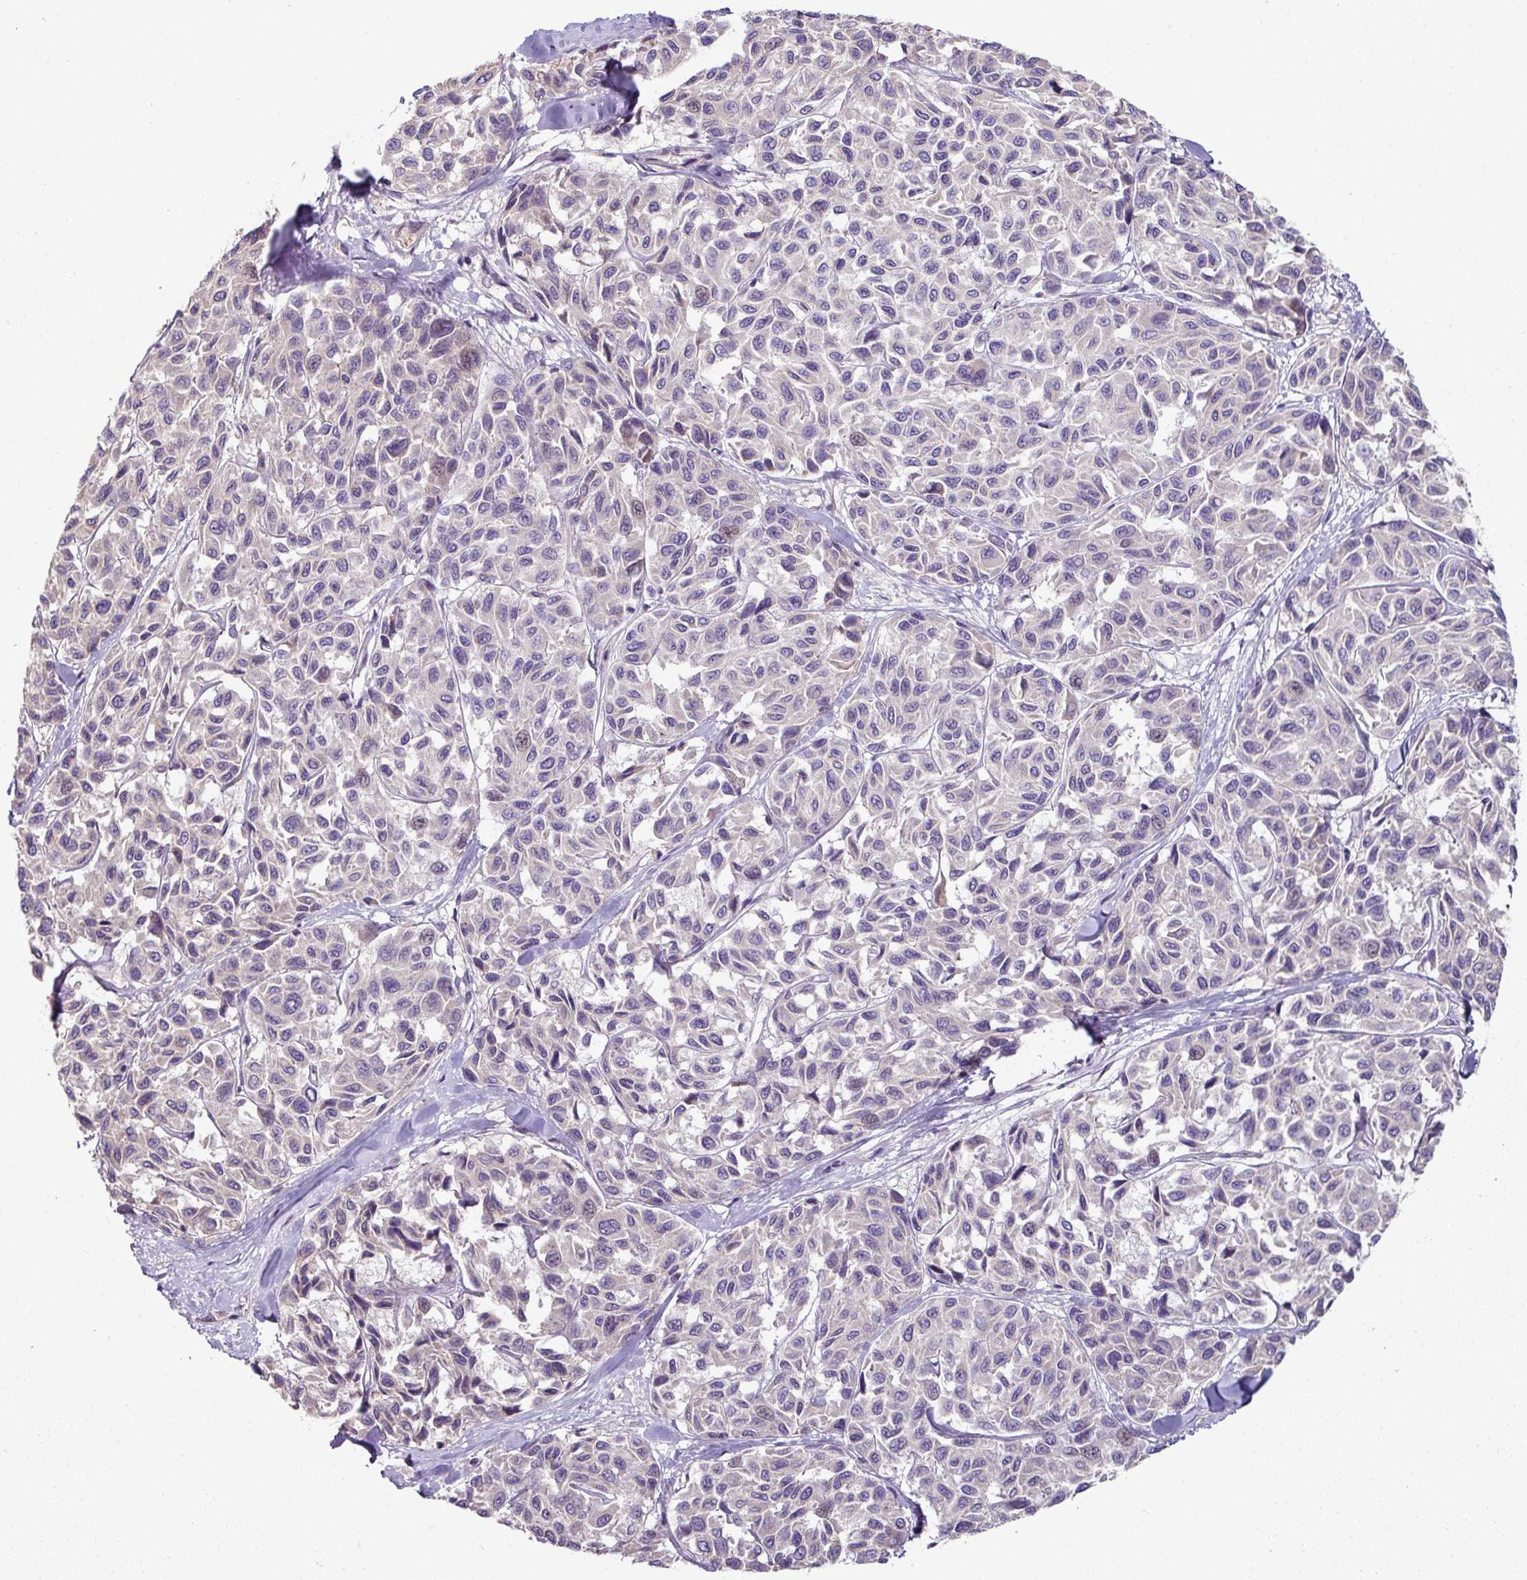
{"staining": {"intensity": "negative", "quantity": "none", "location": "none"}, "tissue": "melanoma", "cell_type": "Tumor cells", "image_type": "cancer", "snomed": [{"axis": "morphology", "description": "Malignant melanoma, NOS"}, {"axis": "topography", "description": "Skin"}], "caption": "Histopathology image shows no significant protein staining in tumor cells of melanoma. (Immunohistochemistry (ihc), brightfield microscopy, high magnification).", "gene": "LRRC9", "patient": {"sex": "female", "age": 66}}